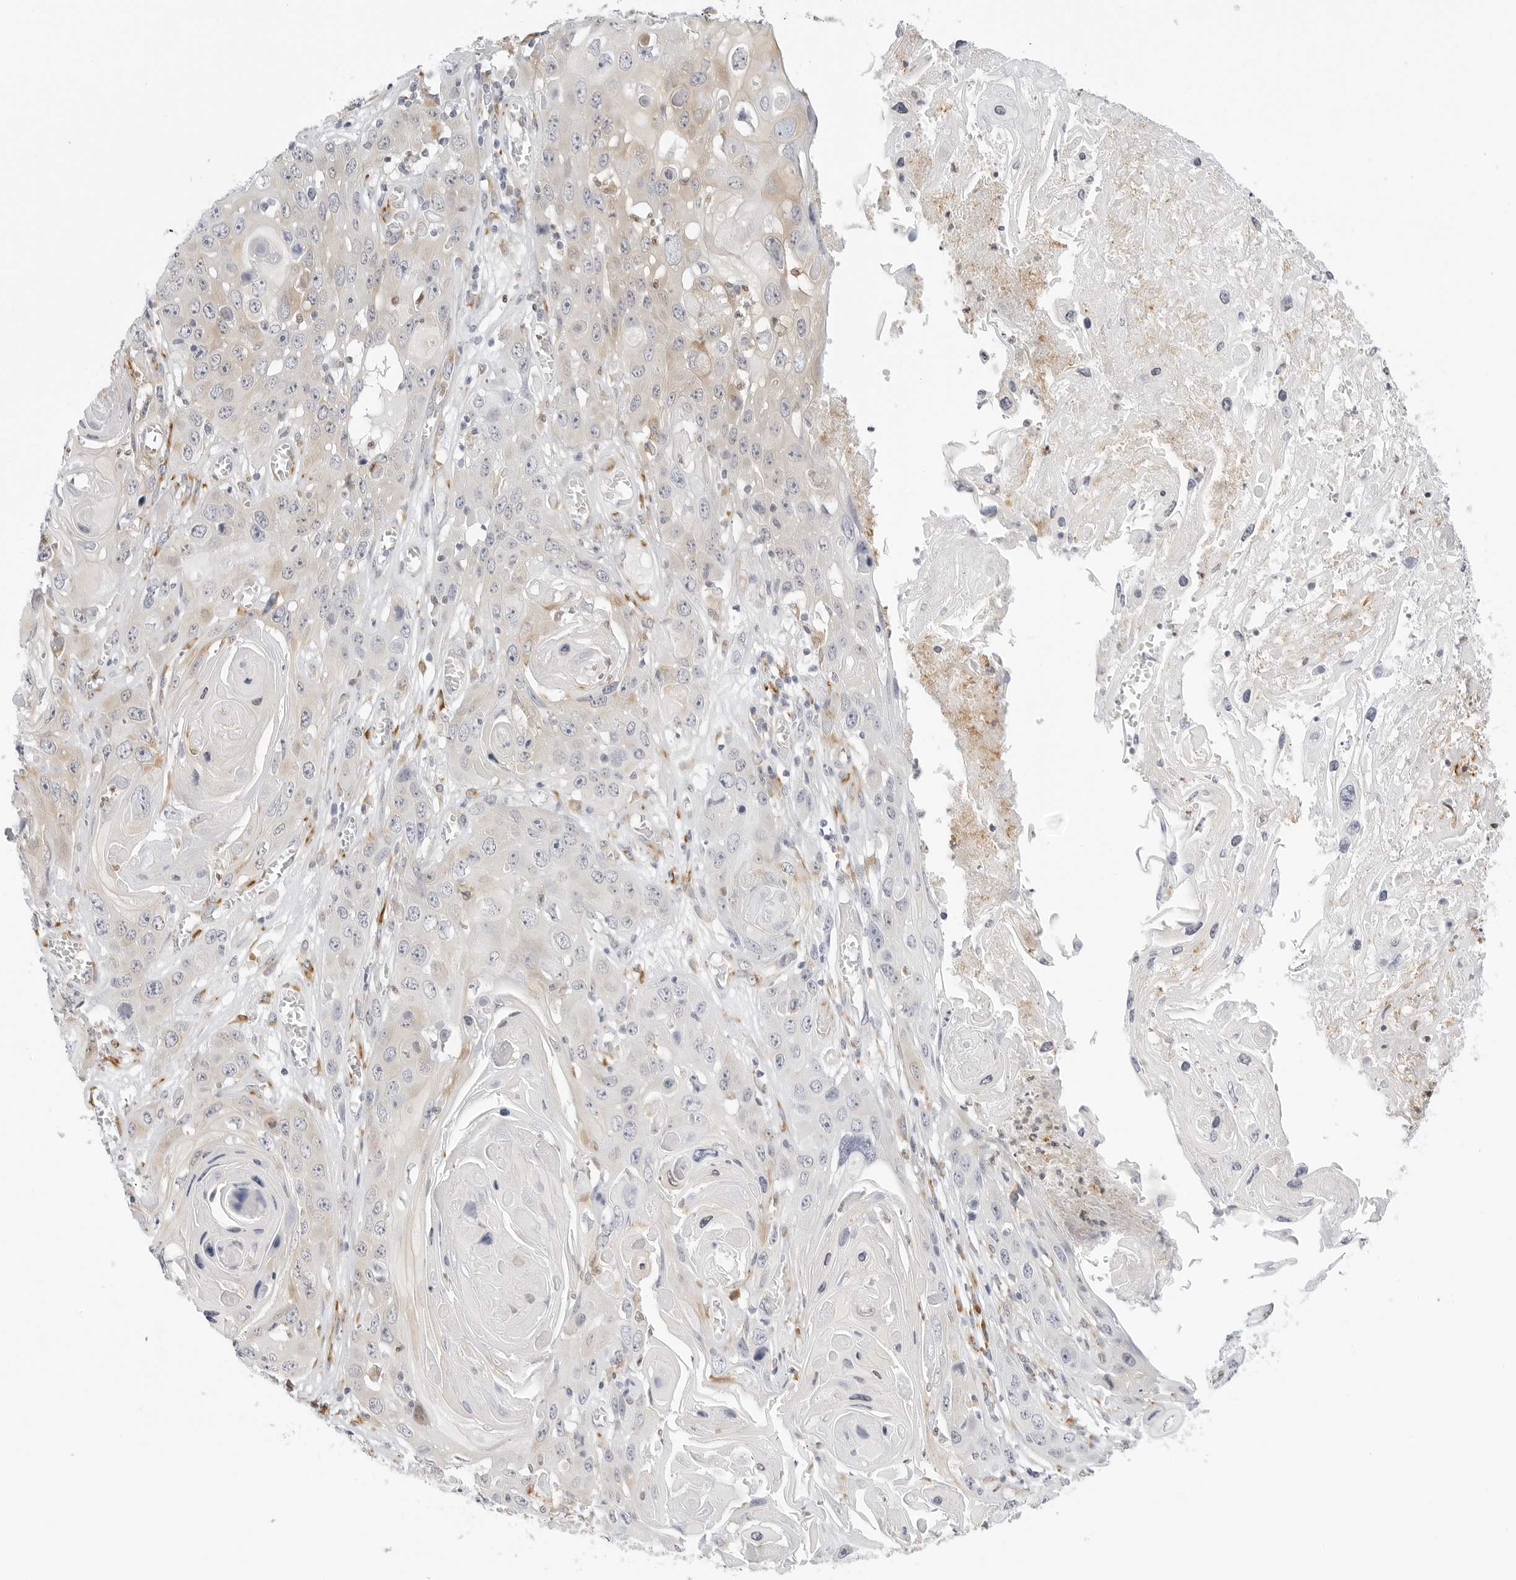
{"staining": {"intensity": "negative", "quantity": "none", "location": "none"}, "tissue": "skin cancer", "cell_type": "Tumor cells", "image_type": "cancer", "snomed": [{"axis": "morphology", "description": "Squamous cell carcinoma, NOS"}, {"axis": "topography", "description": "Skin"}], "caption": "Skin squamous cell carcinoma stained for a protein using immunohistochemistry (IHC) demonstrates no positivity tumor cells.", "gene": "THEM4", "patient": {"sex": "male", "age": 55}}